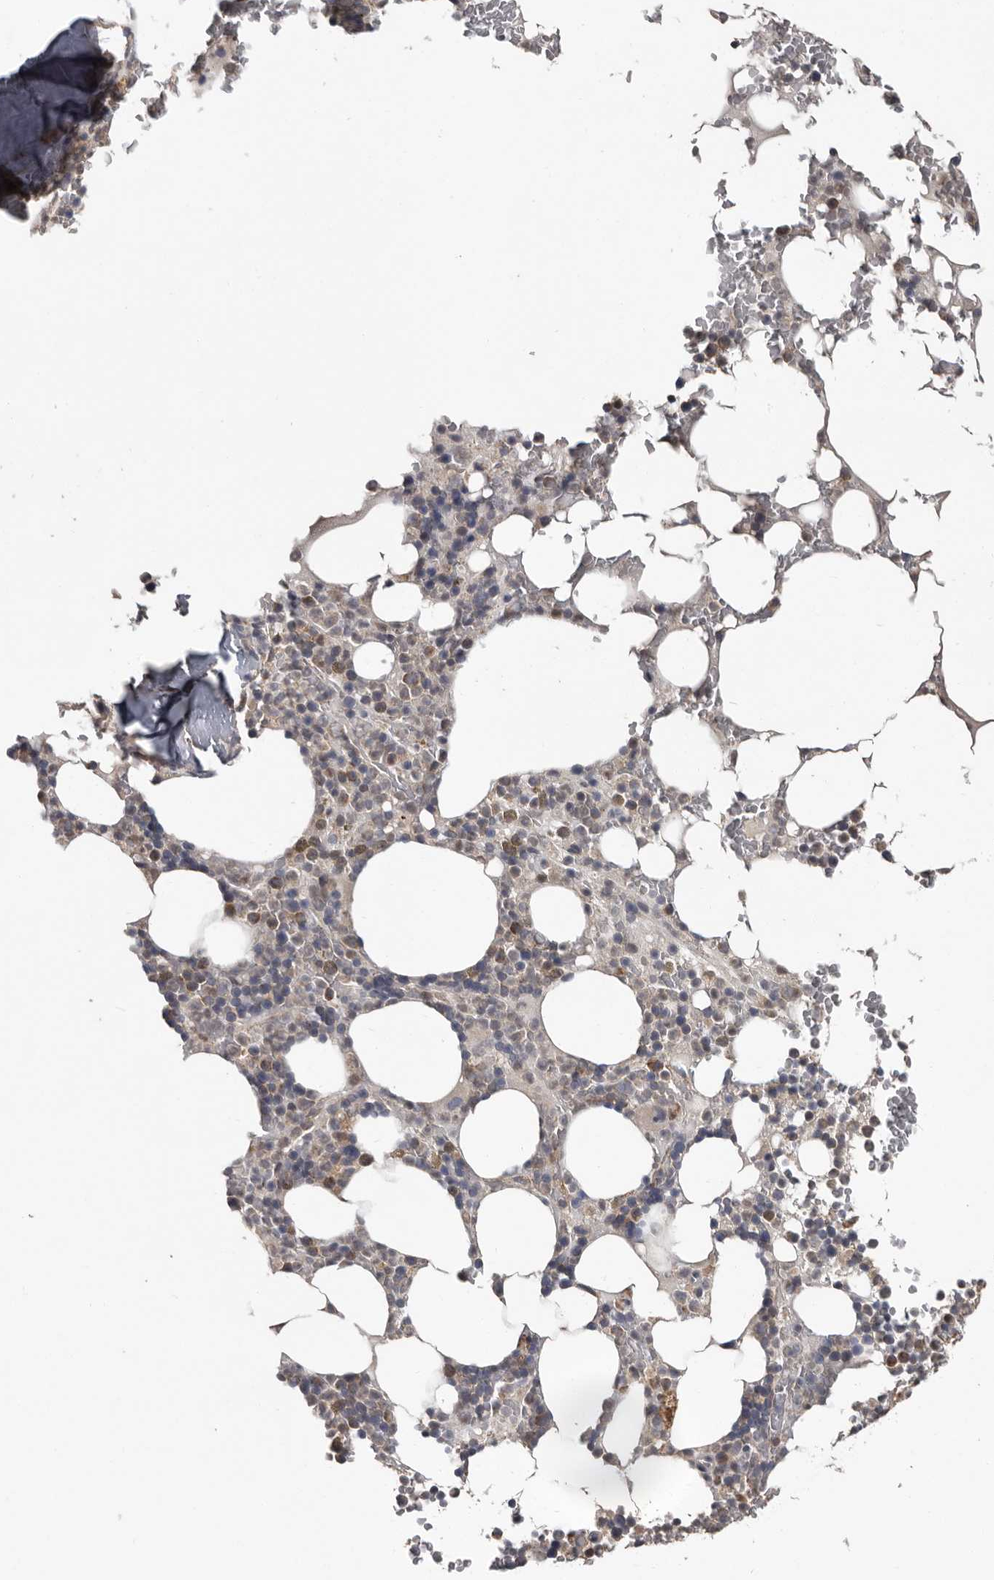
{"staining": {"intensity": "weak", "quantity": "25%-75%", "location": "cytoplasmic/membranous"}, "tissue": "bone marrow", "cell_type": "Hematopoietic cells", "image_type": "normal", "snomed": [{"axis": "morphology", "description": "Normal tissue, NOS"}, {"axis": "topography", "description": "Bone marrow"}], "caption": "Immunohistochemical staining of normal bone marrow reveals 25%-75% levels of weak cytoplasmic/membranous protein expression in about 25%-75% of hematopoietic cells. Ihc stains the protein in brown and the nuclei are stained blue.", "gene": "MTF1", "patient": {"sex": "male", "age": 58}}